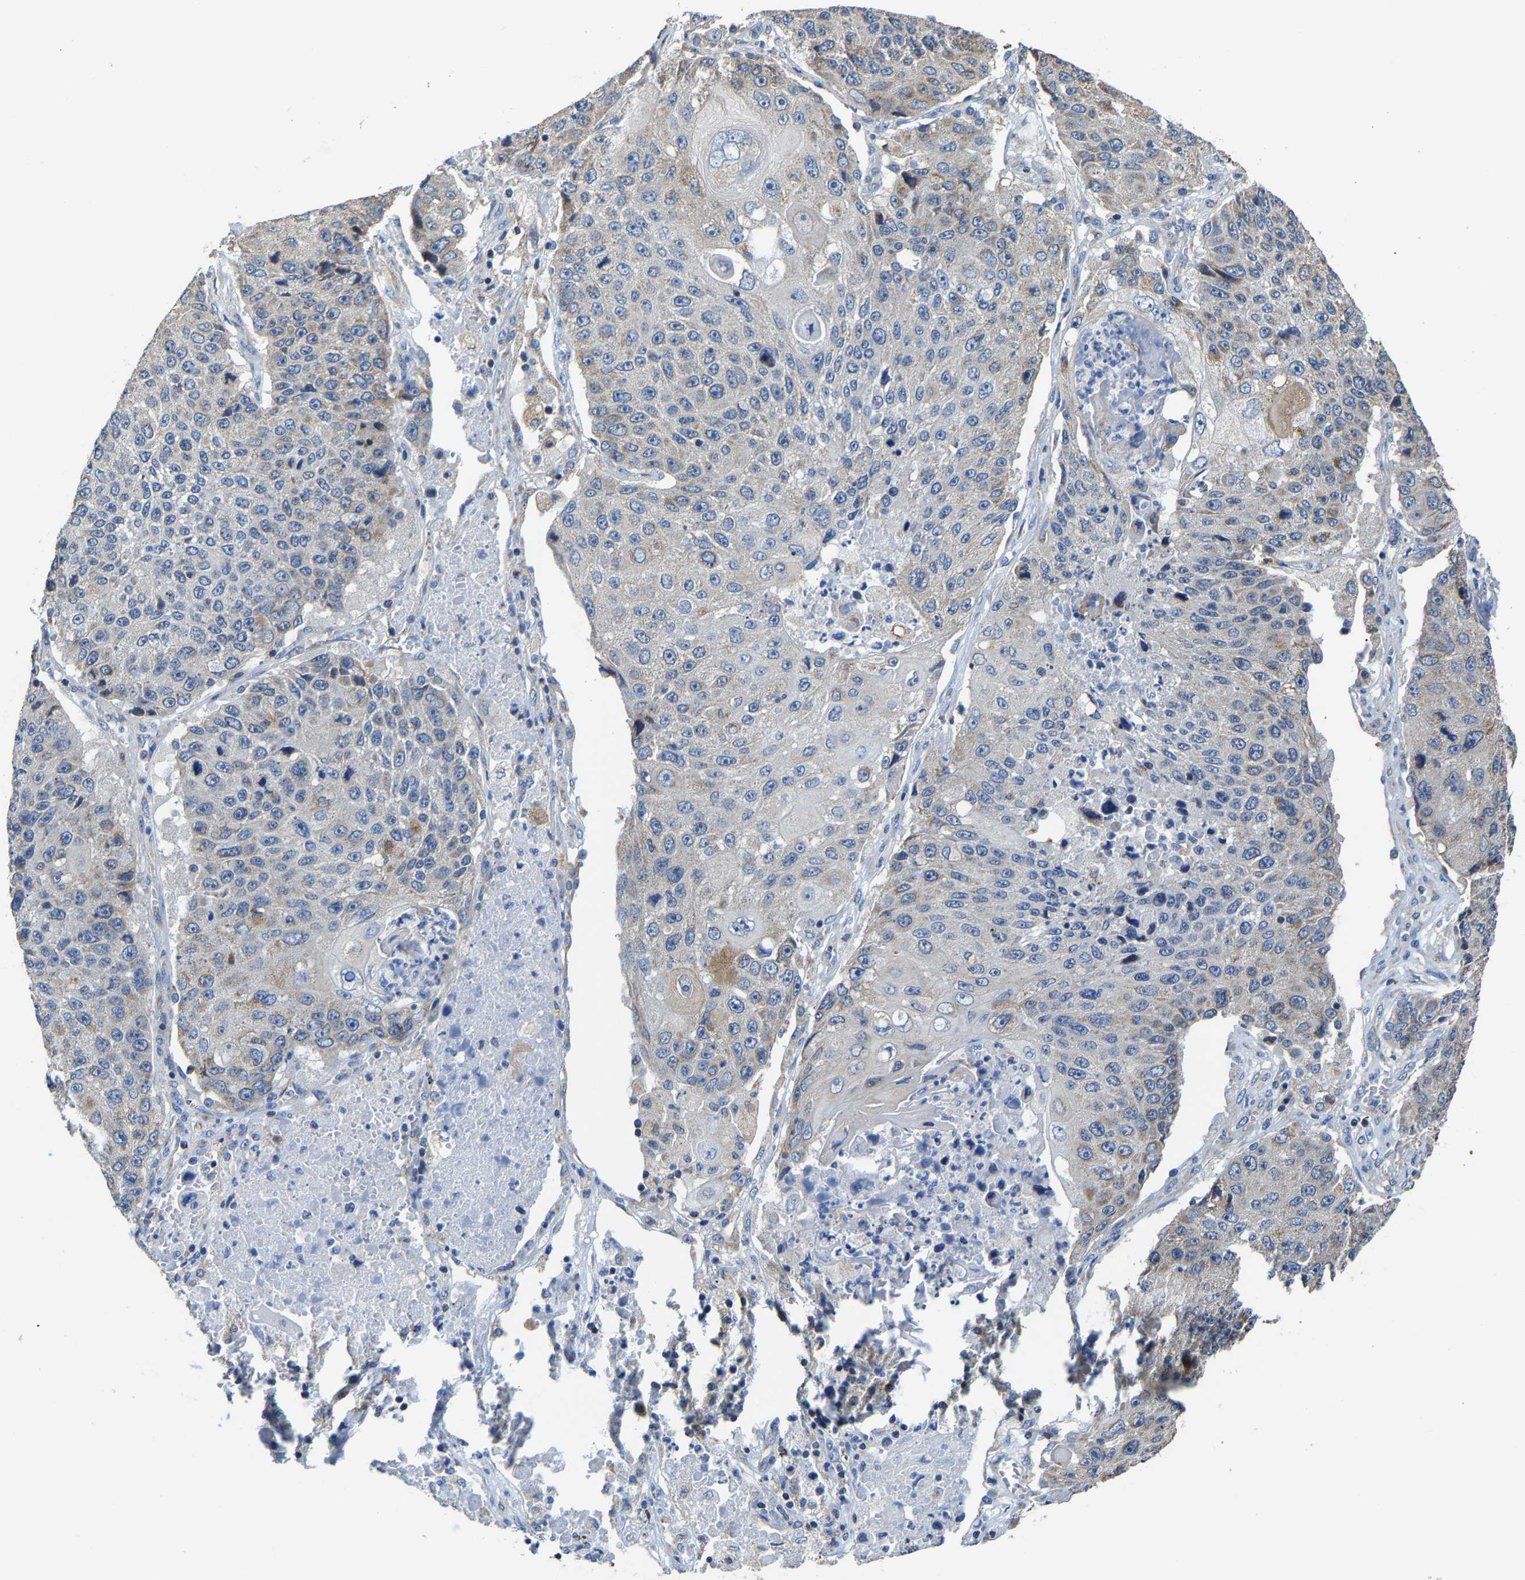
{"staining": {"intensity": "moderate", "quantity": "<25%", "location": "cytoplasmic/membranous"}, "tissue": "lung cancer", "cell_type": "Tumor cells", "image_type": "cancer", "snomed": [{"axis": "morphology", "description": "Squamous cell carcinoma, NOS"}, {"axis": "topography", "description": "Lung"}], "caption": "Lung cancer (squamous cell carcinoma) stained with a brown dye reveals moderate cytoplasmic/membranous positive positivity in approximately <25% of tumor cells.", "gene": "AGK", "patient": {"sex": "male", "age": 61}}